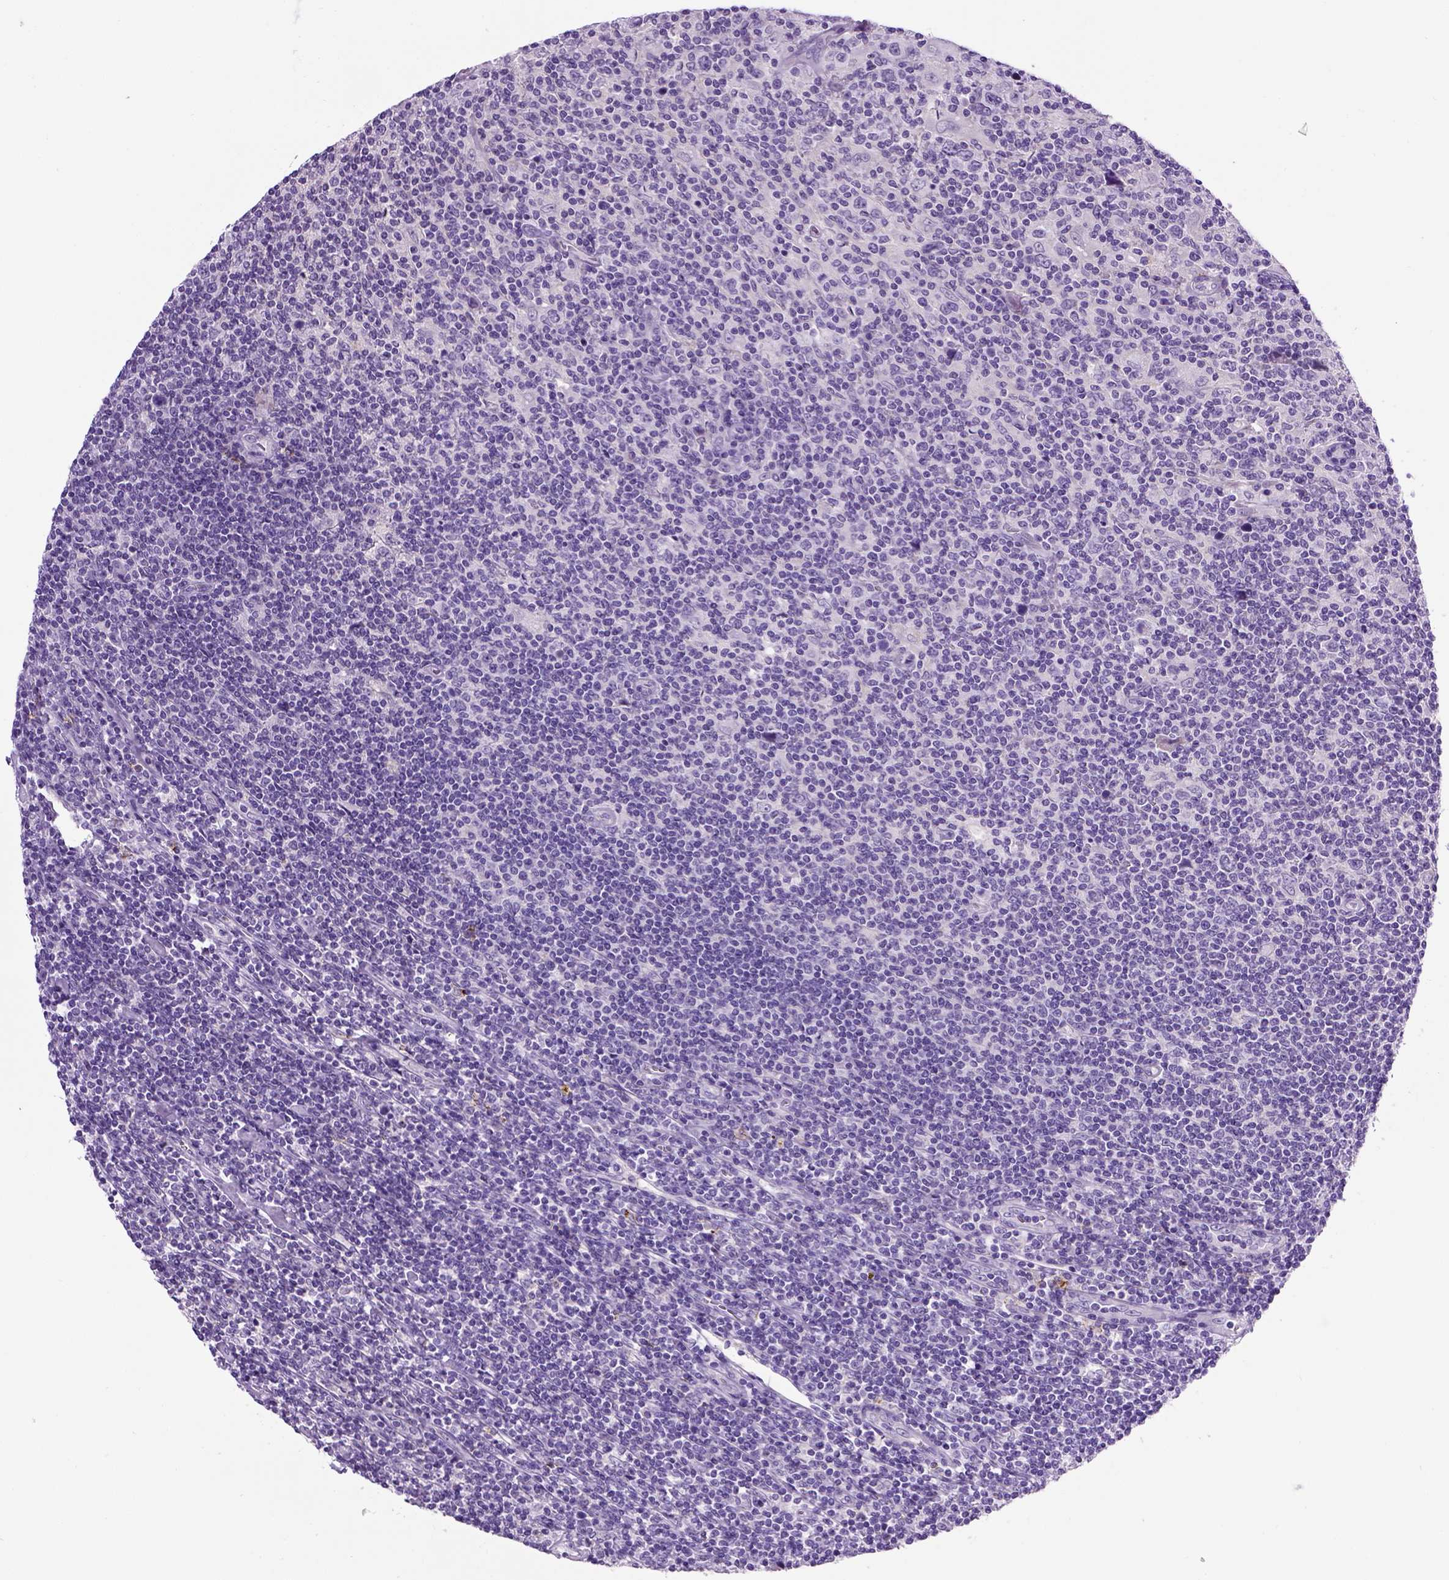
{"staining": {"intensity": "negative", "quantity": "none", "location": "none"}, "tissue": "lymphoma", "cell_type": "Tumor cells", "image_type": "cancer", "snomed": [{"axis": "morphology", "description": "Hodgkin's disease, NOS"}, {"axis": "topography", "description": "Lymph node"}], "caption": "Hodgkin's disease stained for a protein using immunohistochemistry shows no positivity tumor cells.", "gene": "CDH1", "patient": {"sex": "male", "age": 40}}